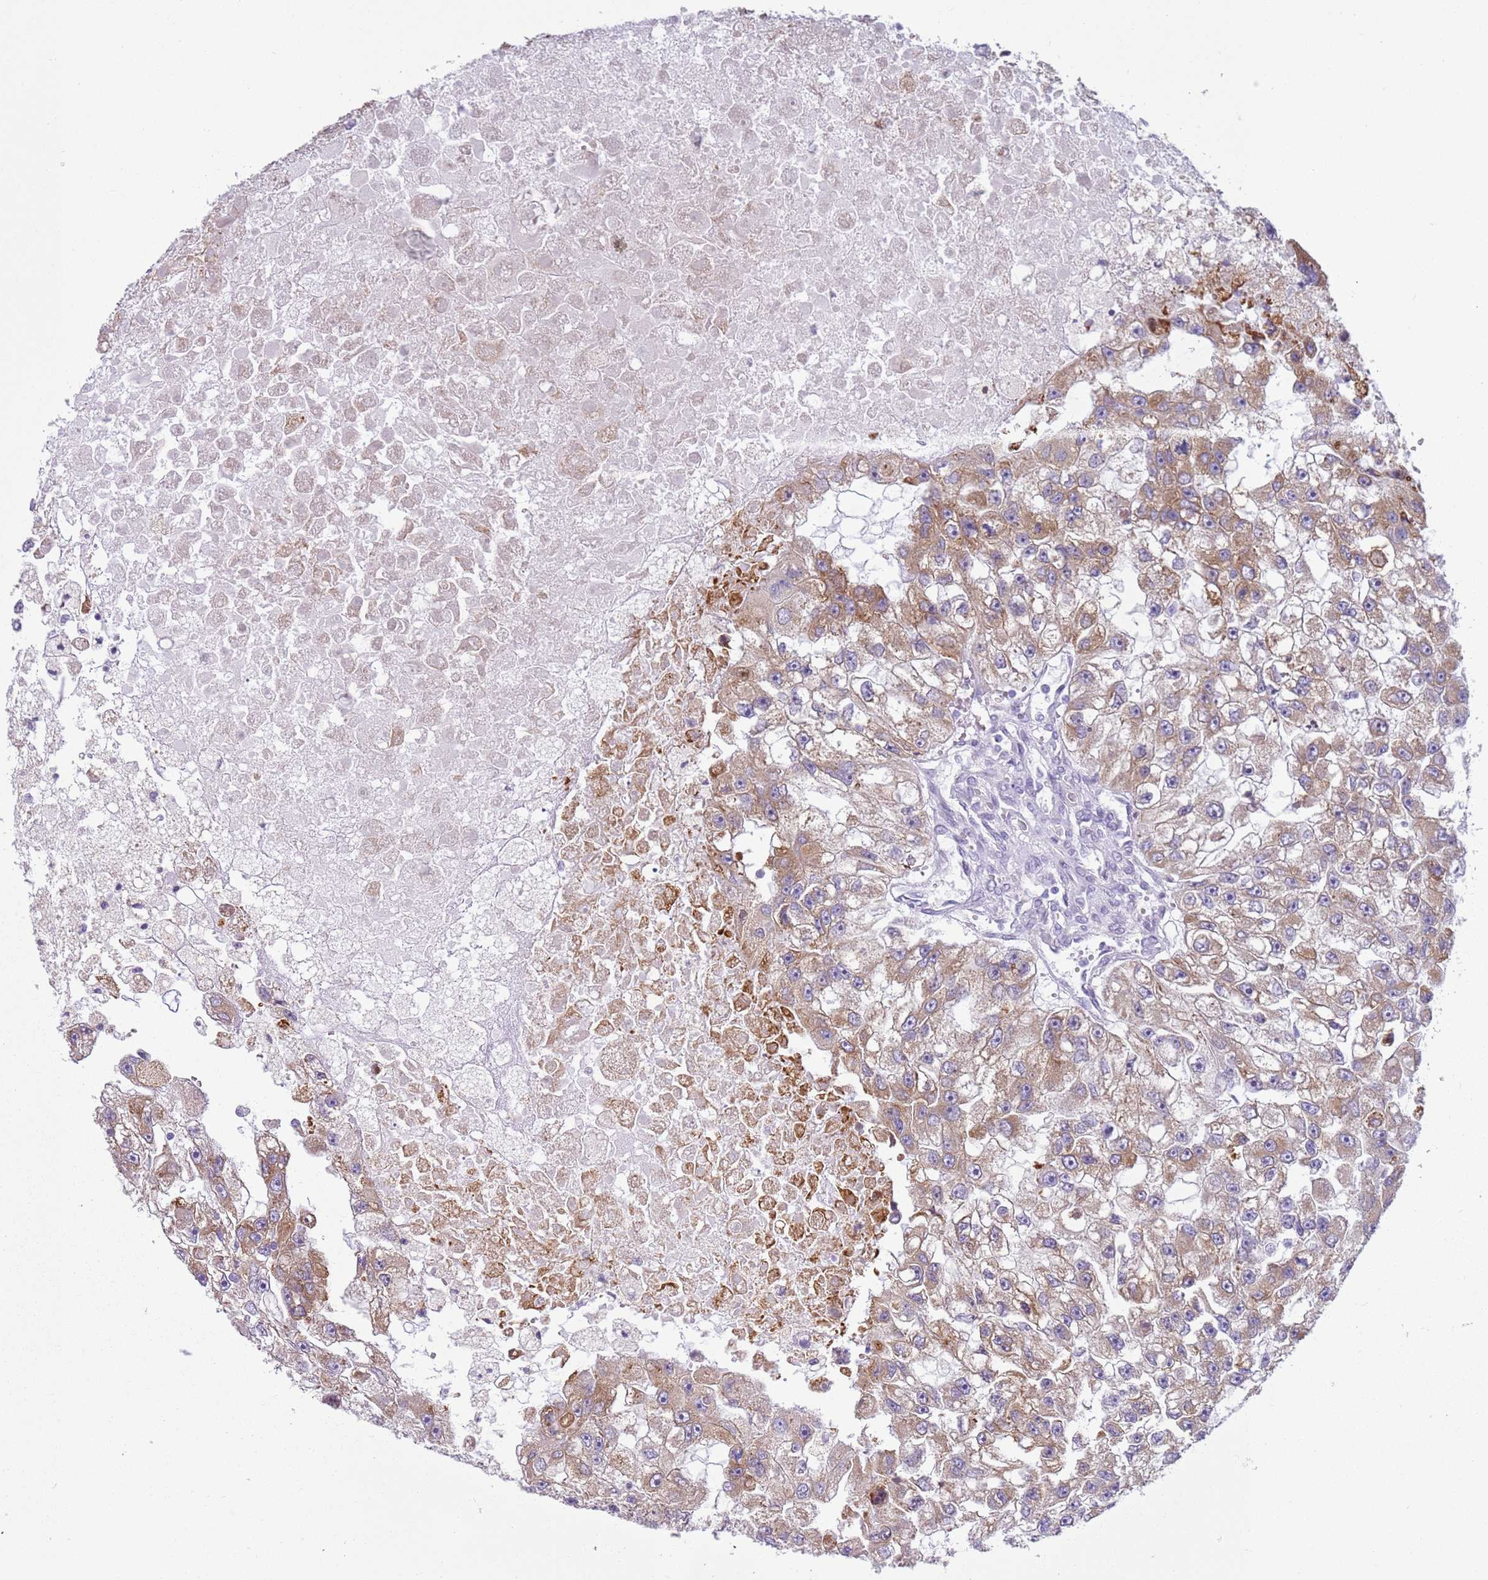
{"staining": {"intensity": "moderate", "quantity": ">75%", "location": "cytoplasmic/membranous"}, "tissue": "renal cancer", "cell_type": "Tumor cells", "image_type": "cancer", "snomed": [{"axis": "morphology", "description": "Adenocarcinoma, NOS"}, {"axis": "topography", "description": "Kidney"}], "caption": "This is a histology image of immunohistochemistry staining of renal cancer (adenocarcinoma), which shows moderate positivity in the cytoplasmic/membranous of tumor cells.", "gene": "OAF", "patient": {"sex": "male", "age": 63}}